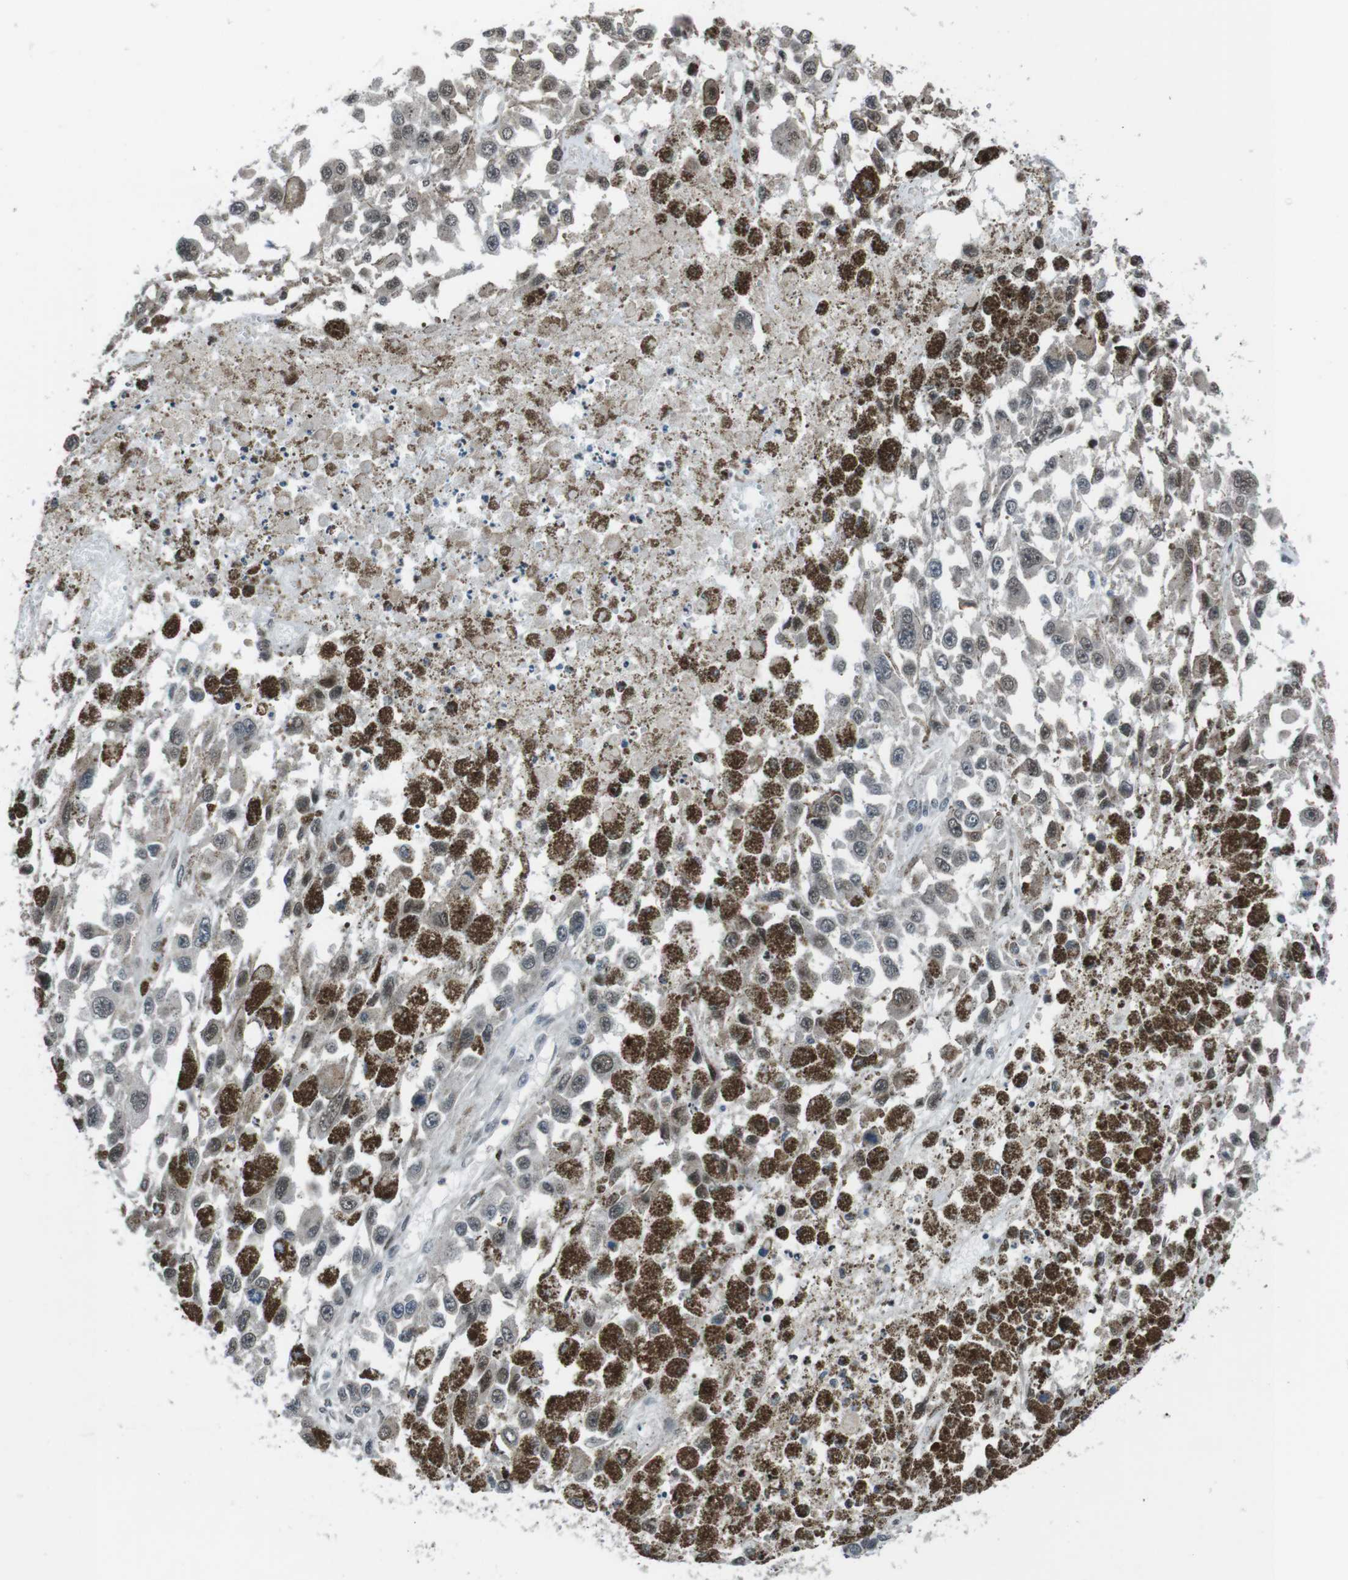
{"staining": {"intensity": "weak", "quantity": "25%-75%", "location": "cytoplasmic/membranous,nuclear"}, "tissue": "melanoma", "cell_type": "Tumor cells", "image_type": "cancer", "snomed": [{"axis": "morphology", "description": "Malignant melanoma, Metastatic site"}, {"axis": "topography", "description": "Lymph node"}], "caption": "The immunohistochemical stain highlights weak cytoplasmic/membranous and nuclear staining in tumor cells of melanoma tissue.", "gene": "PBRM1", "patient": {"sex": "male", "age": 59}}